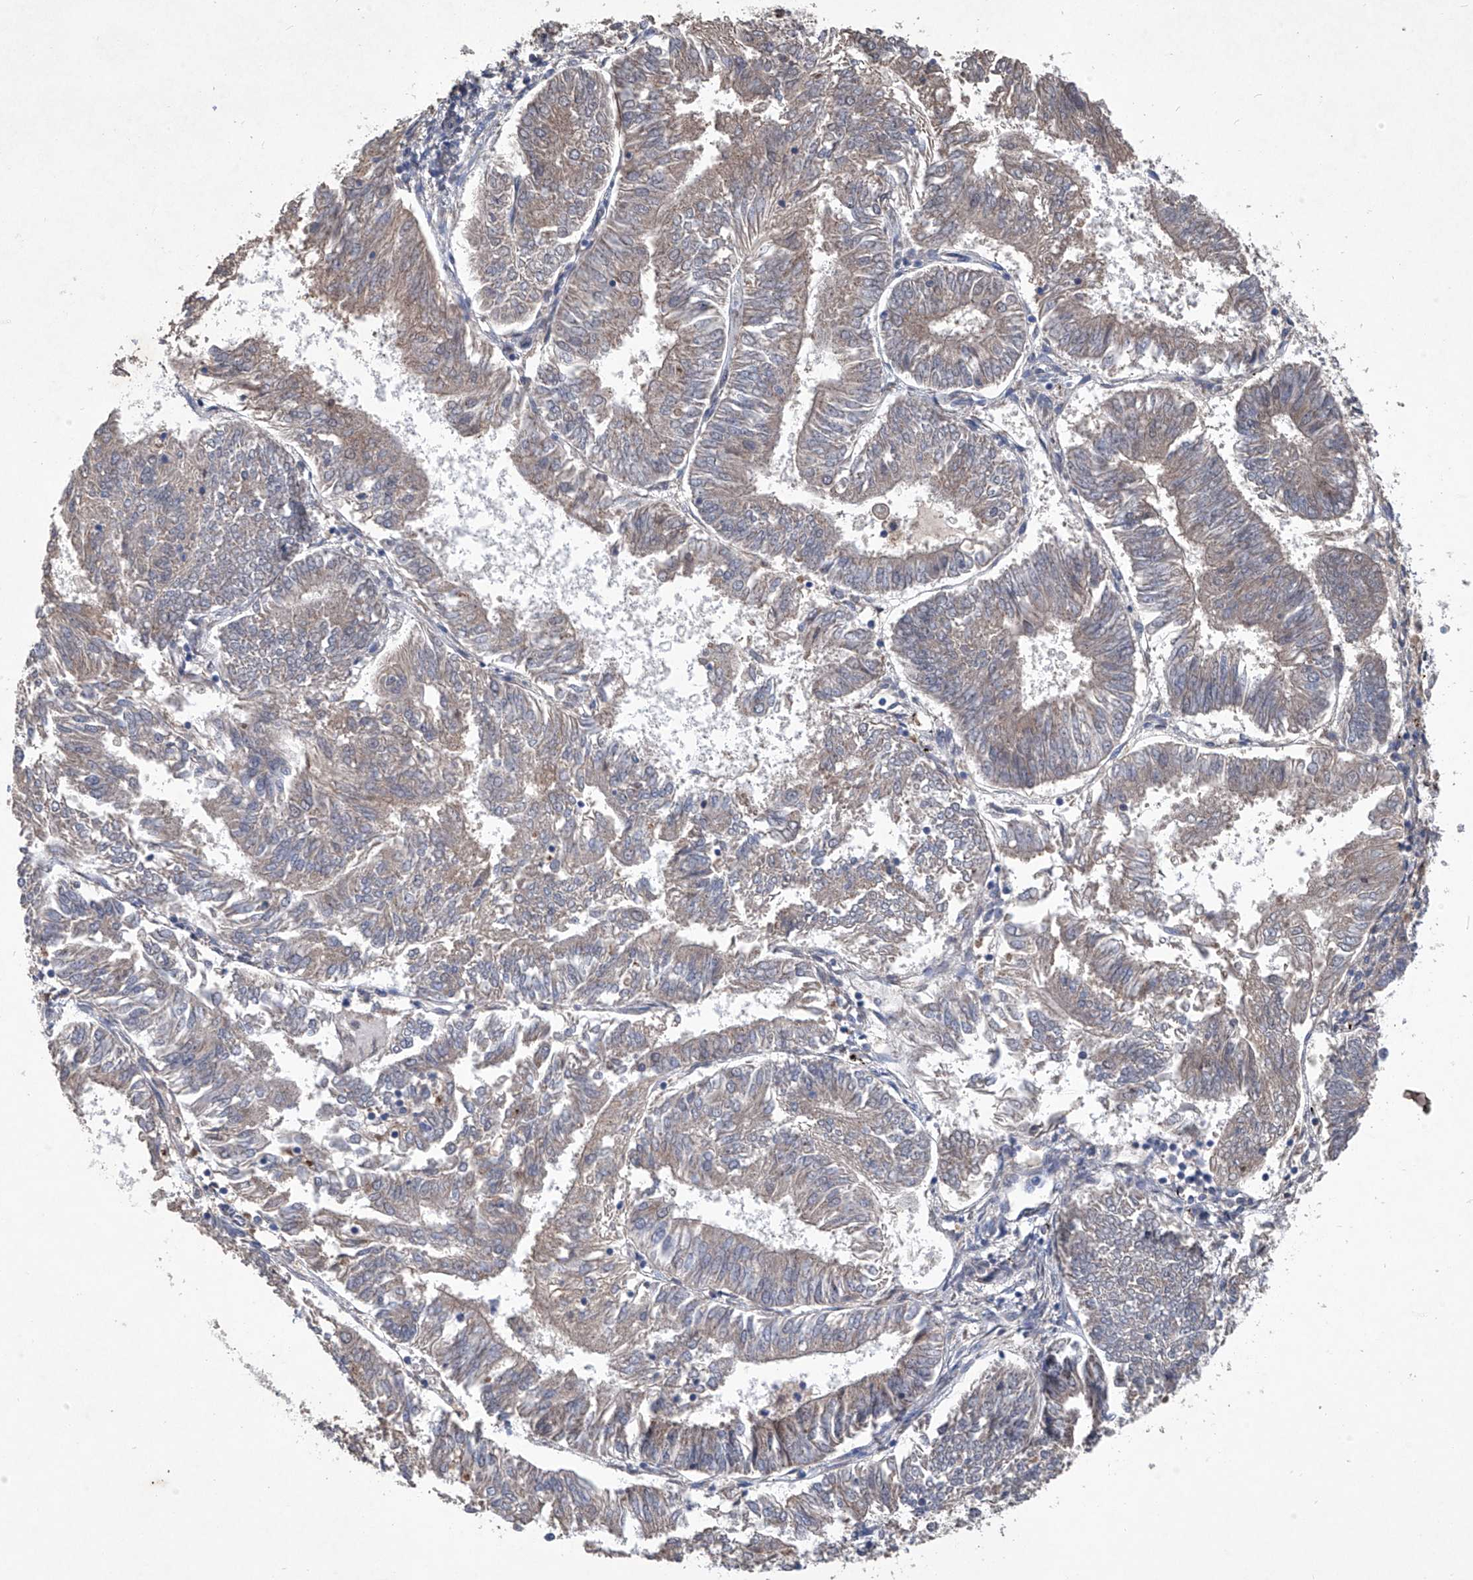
{"staining": {"intensity": "weak", "quantity": ">75%", "location": "cytoplasmic/membranous"}, "tissue": "endometrial cancer", "cell_type": "Tumor cells", "image_type": "cancer", "snomed": [{"axis": "morphology", "description": "Adenocarcinoma, NOS"}, {"axis": "topography", "description": "Endometrium"}], "caption": "Human endometrial cancer stained for a protein (brown) exhibits weak cytoplasmic/membranous positive expression in about >75% of tumor cells.", "gene": "PCSK5", "patient": {"sex": "female", "age": 58}}